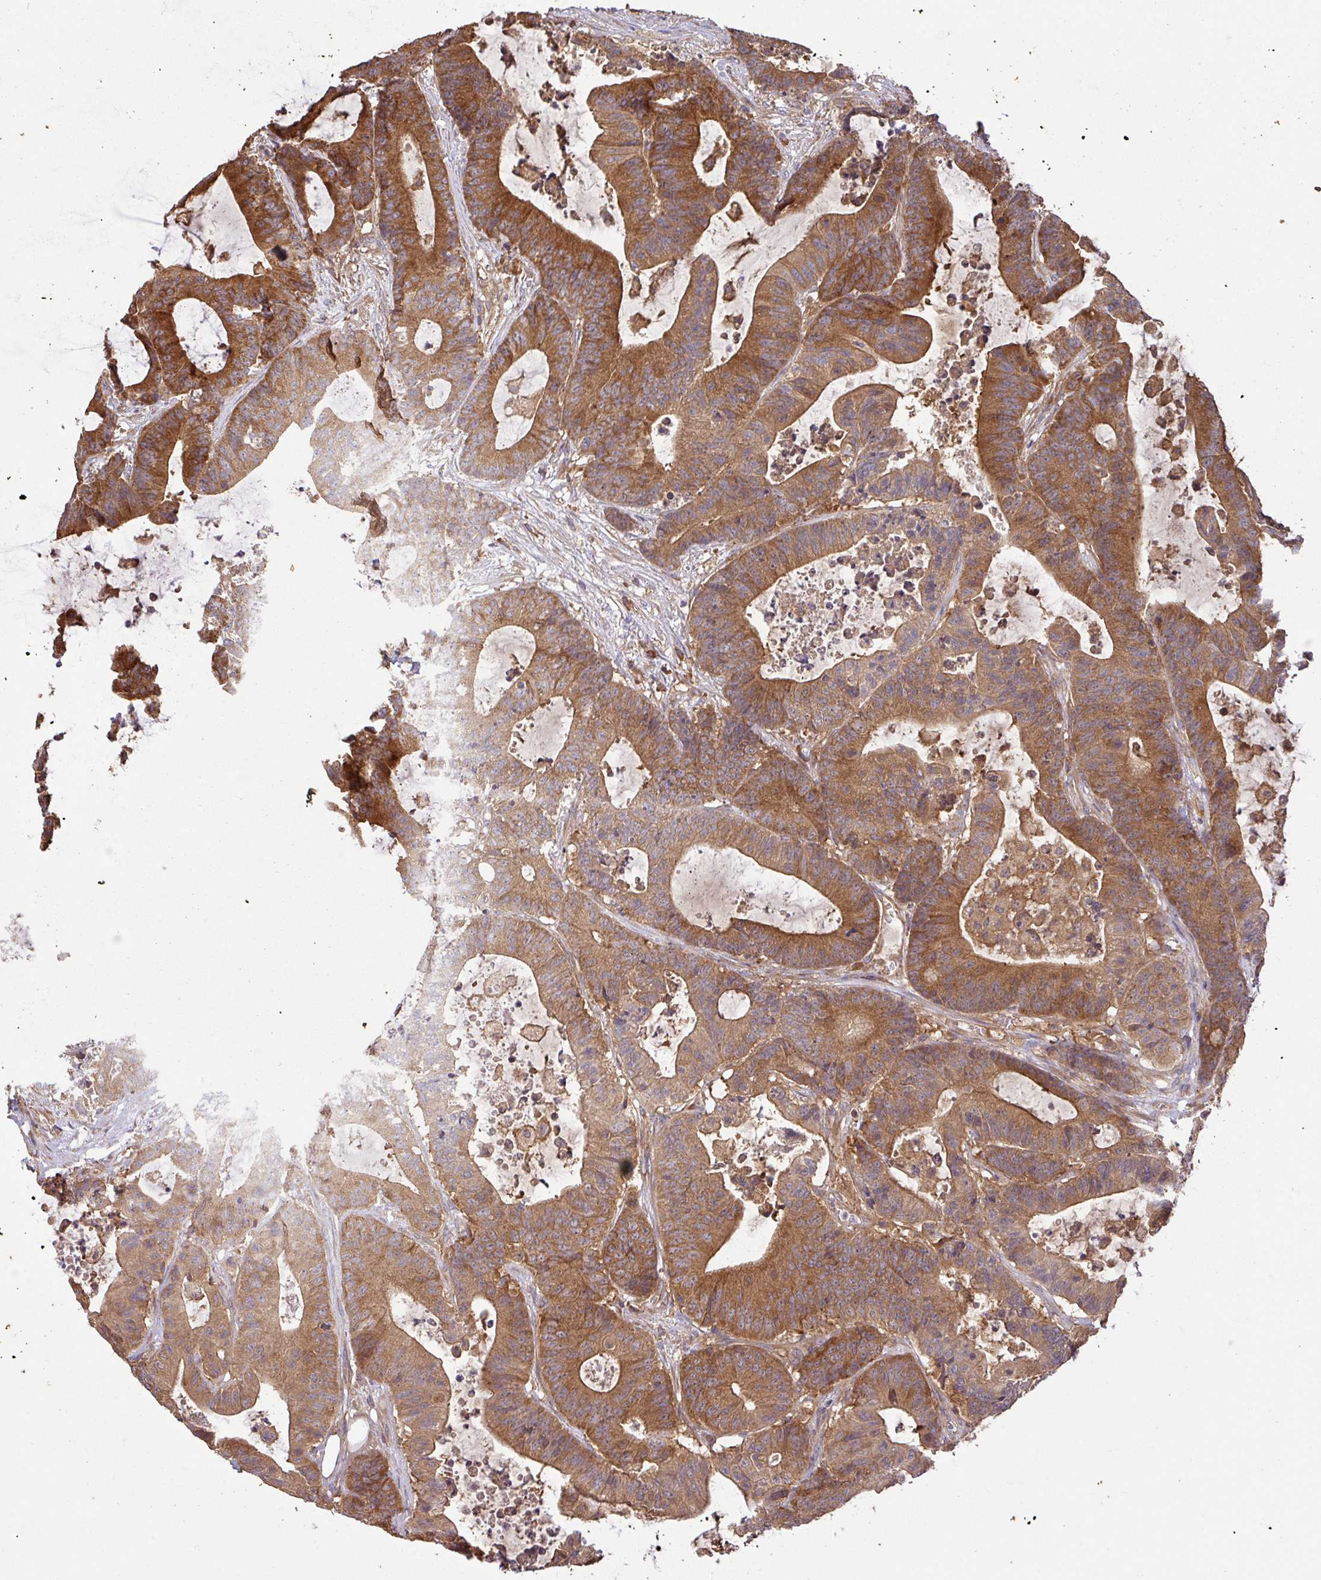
{"staining": {"intensity": "strong", "quantity": ">75%", "location": "cytoplasmic/membranous"}, "tissue": "colorectal cancer", "cell_type": "Tumor cells", "image_type": "cancer", "snomed": [{"axis": "morphology", "description": "Adenocarcinoma, NOS"}, {"axis": "topography", "description": "Colon"}], "caption": "DAB immunohistochemical staining of colorectal cancer (adenocarcinoma) reveals strong cytoplasmic/membranous protein positivity in about >75% of tumor cells.", "gene": "GSPT1", "patient": {"sex": "female", "age": 84}}